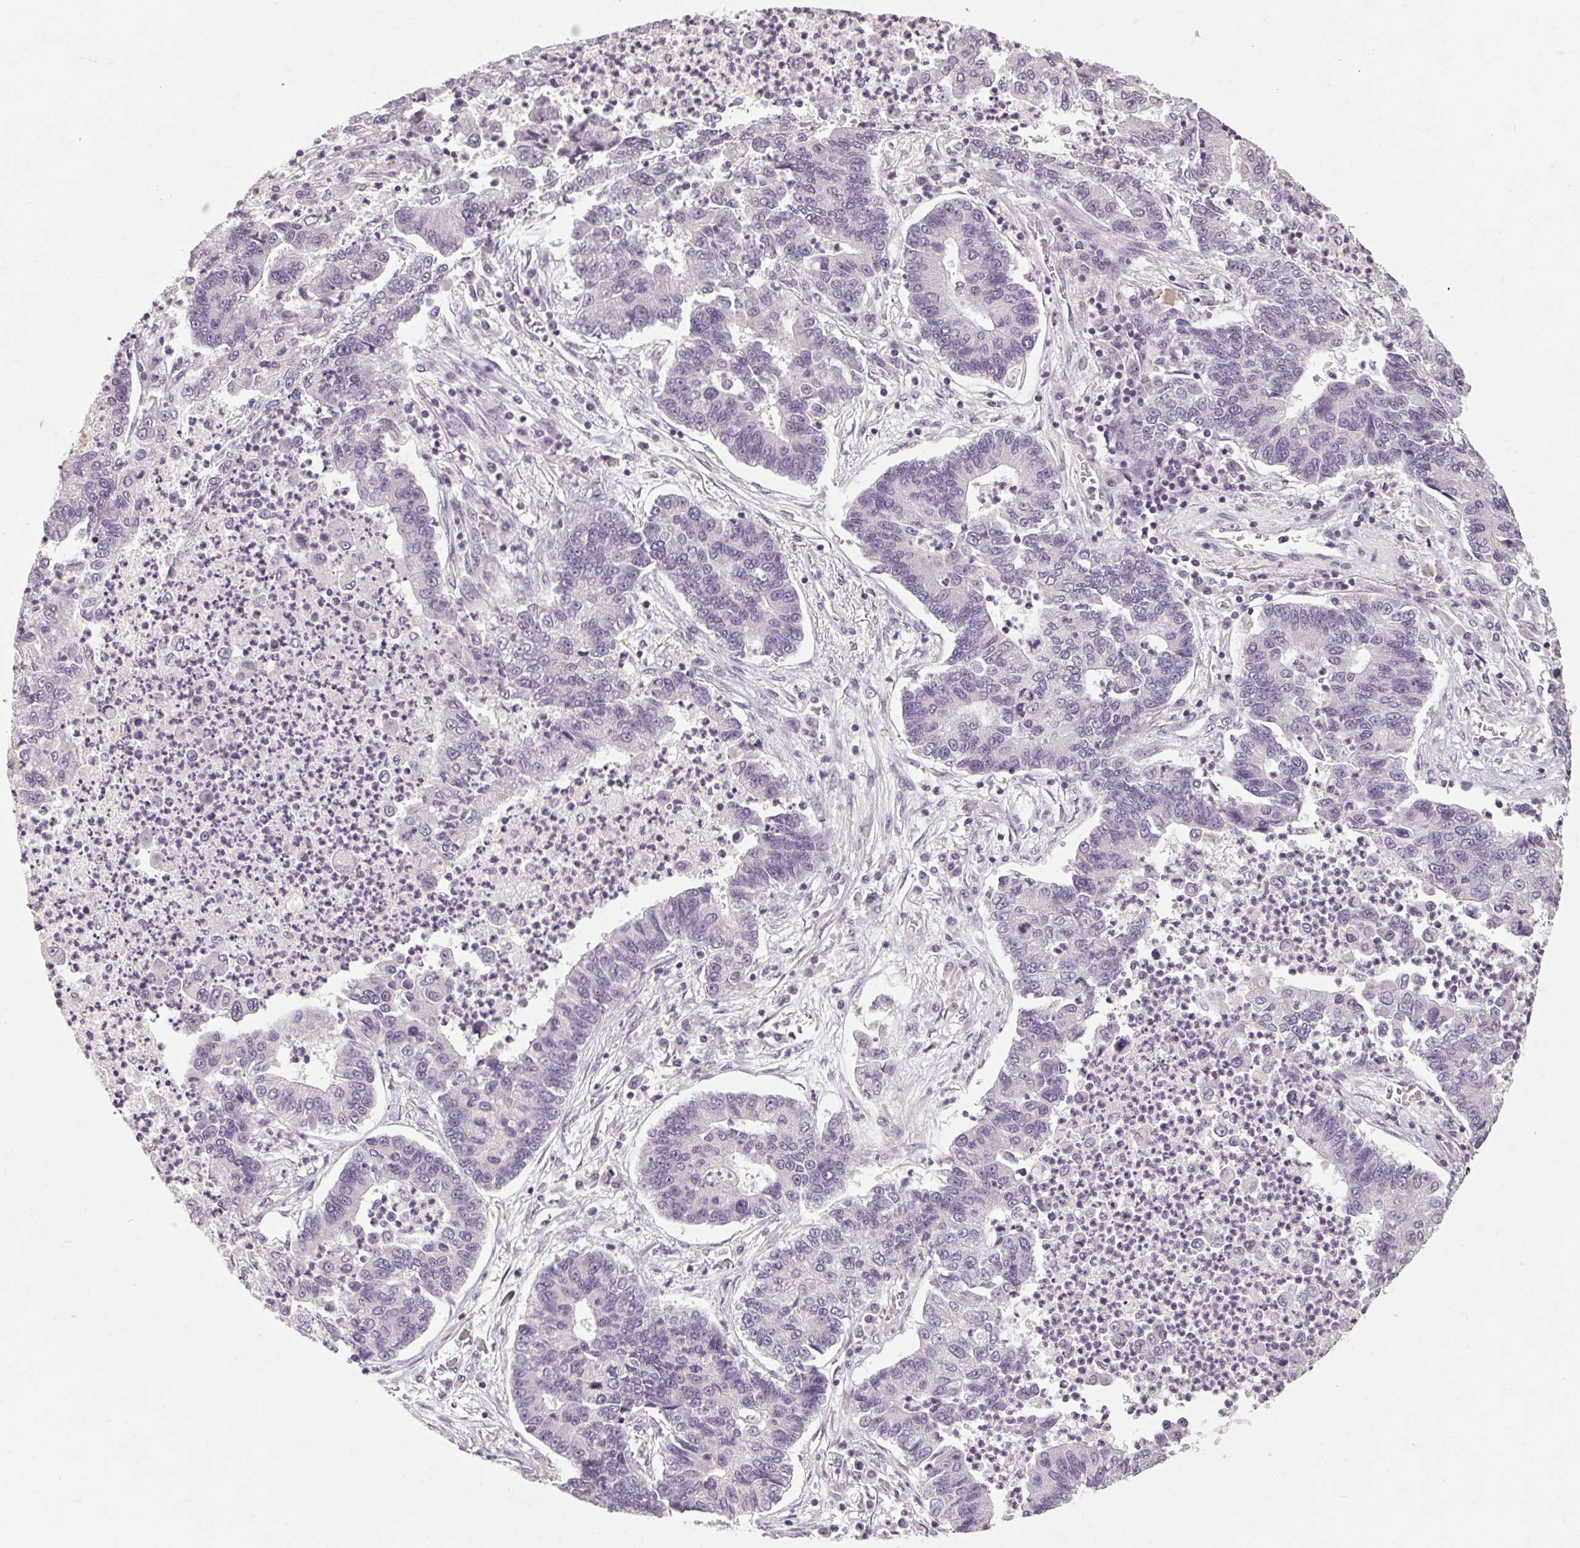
{"staining": {"intensity": "negative", "quantity": "none", "location": "none"}, "tissue": "lung cancer", "cell_type": "Tumor cells", "image_type": "cancer", "snomed": [{"axis": "morphology", "description": "Adenocarcinoma, NOS"}, {"axis": "topography", "description": "Lung"}], "caption": "Lung cancer (adenocarcinoma) stained for a protein using IHC exhibits no positivity tumor cells.", "gene": "POMC", "patient": {"sex": "female", "age": 57}}